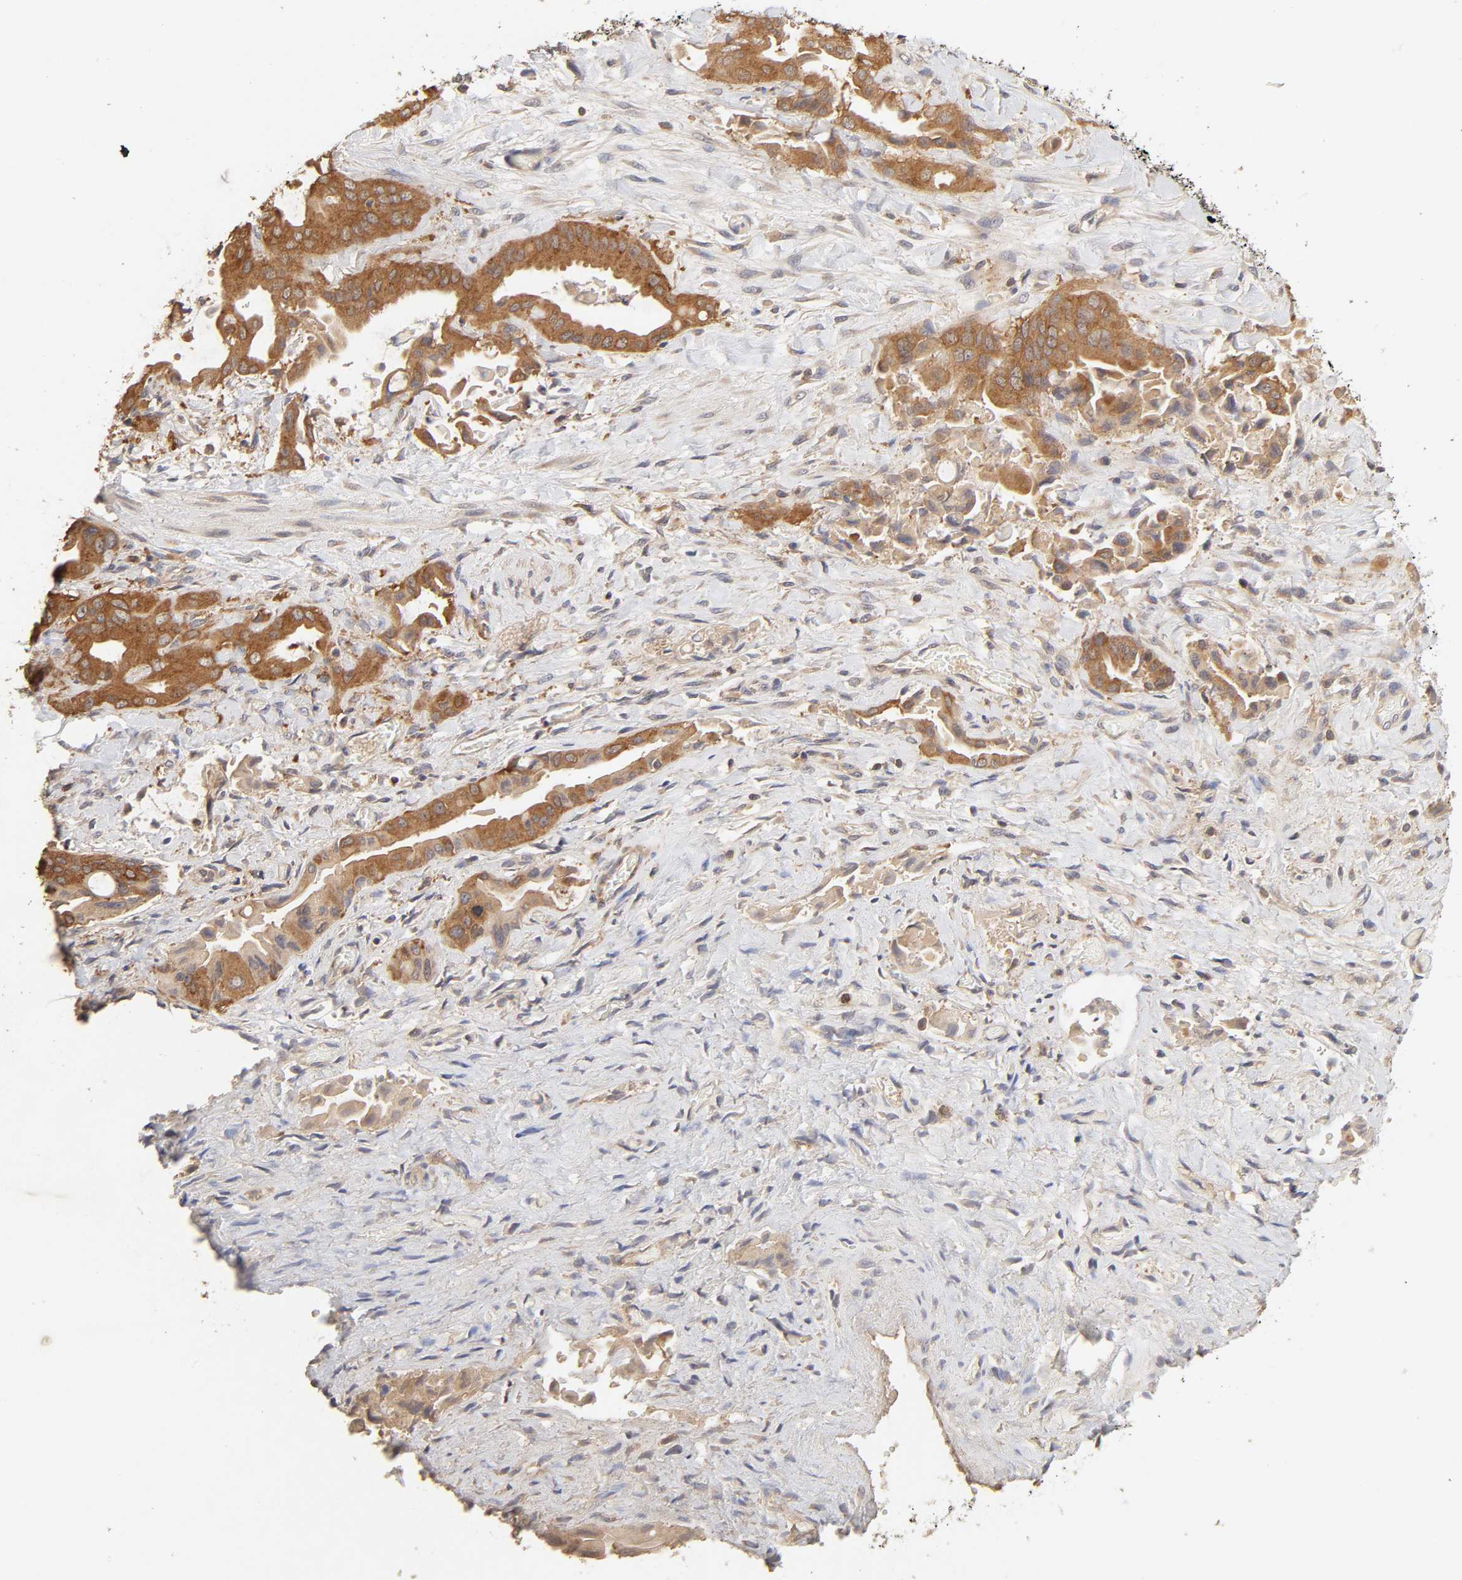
{"staining": {"intensity": "strong", "quantity": "25%-75%", "location": "cytoplasmic/membranous"}, "tissue": "liver cancer", "cell_type": "Tumor cells", "image_type": "cancer", "snomed": [{"axis": "morphology", "description": "Cholangiocarcinoma"}, {"axis": "topography", "description": "Liver"}], "caption": "Liver cholangiocarcinoma stained with DAB immunohistochemistry (IHC) shows high levels of strong cytoplasmic/membranous staining in approximately 25%-75% of tumor cells.", "gene": "AP1G2", "patient": {"sex": "male", "age": 58}}